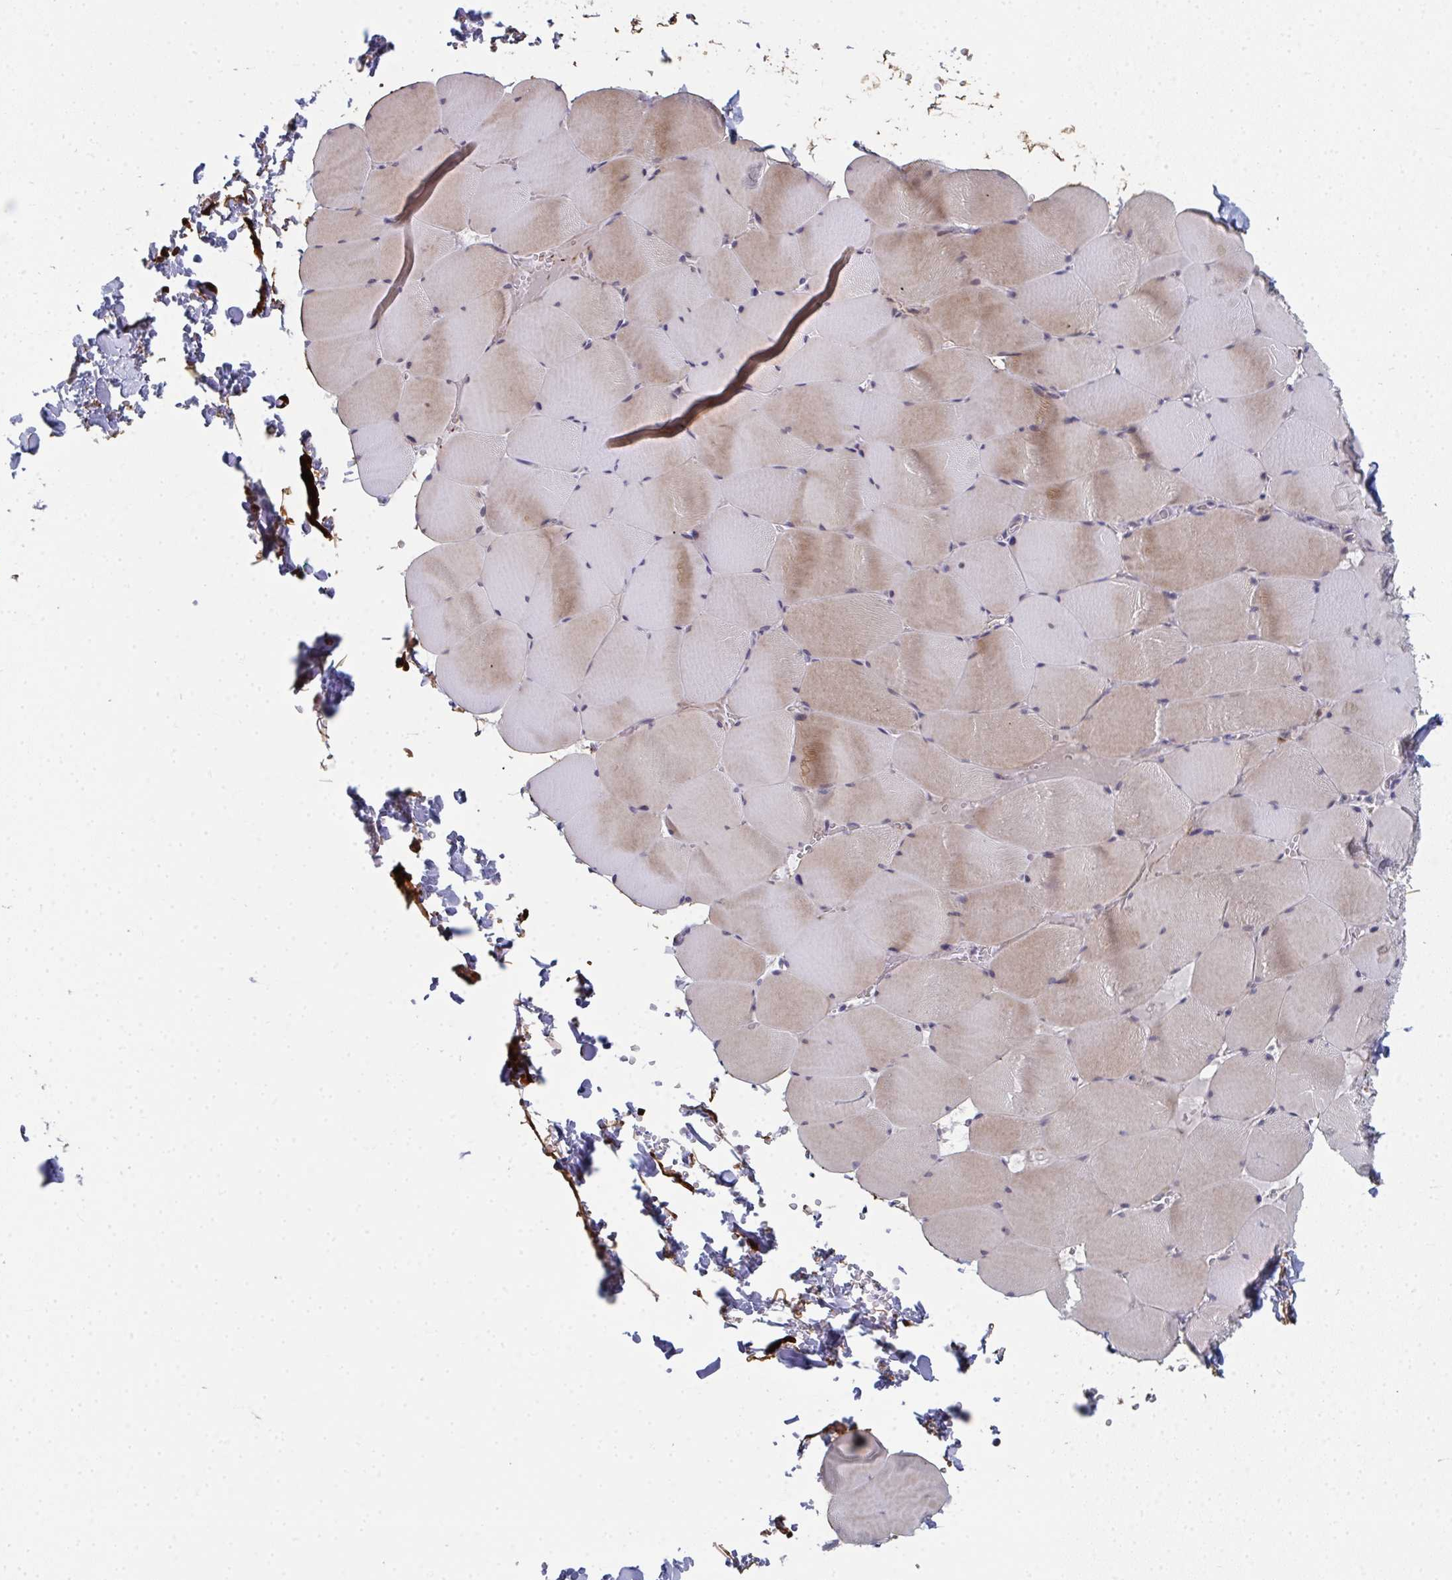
{"staining": {"intensity": "weak", "quantity": "25%-75%", "location": "cytoplasmic/membranous"}, "tissue": "skeletal muscle", "cell_type": "Myocytes", "image_type": "normal", "snomed": [{"axis": "morphology", "description": "Normal tissue, NOS"}, {"axis": "topography", "description": "Skeletal muscle"}, {"axis": "topography", "description": "Head-Neck"}], "caption": "The micrograph exhibits a brown stain indicating the presence of a protein in the cytoplasmic/membranous of myocytes in skeletal muscle. (DAB = brown stain, brightfield microscopy at high magnification).", "gene": "A1CF", "patient": {"sex": "male", "age": 66}}